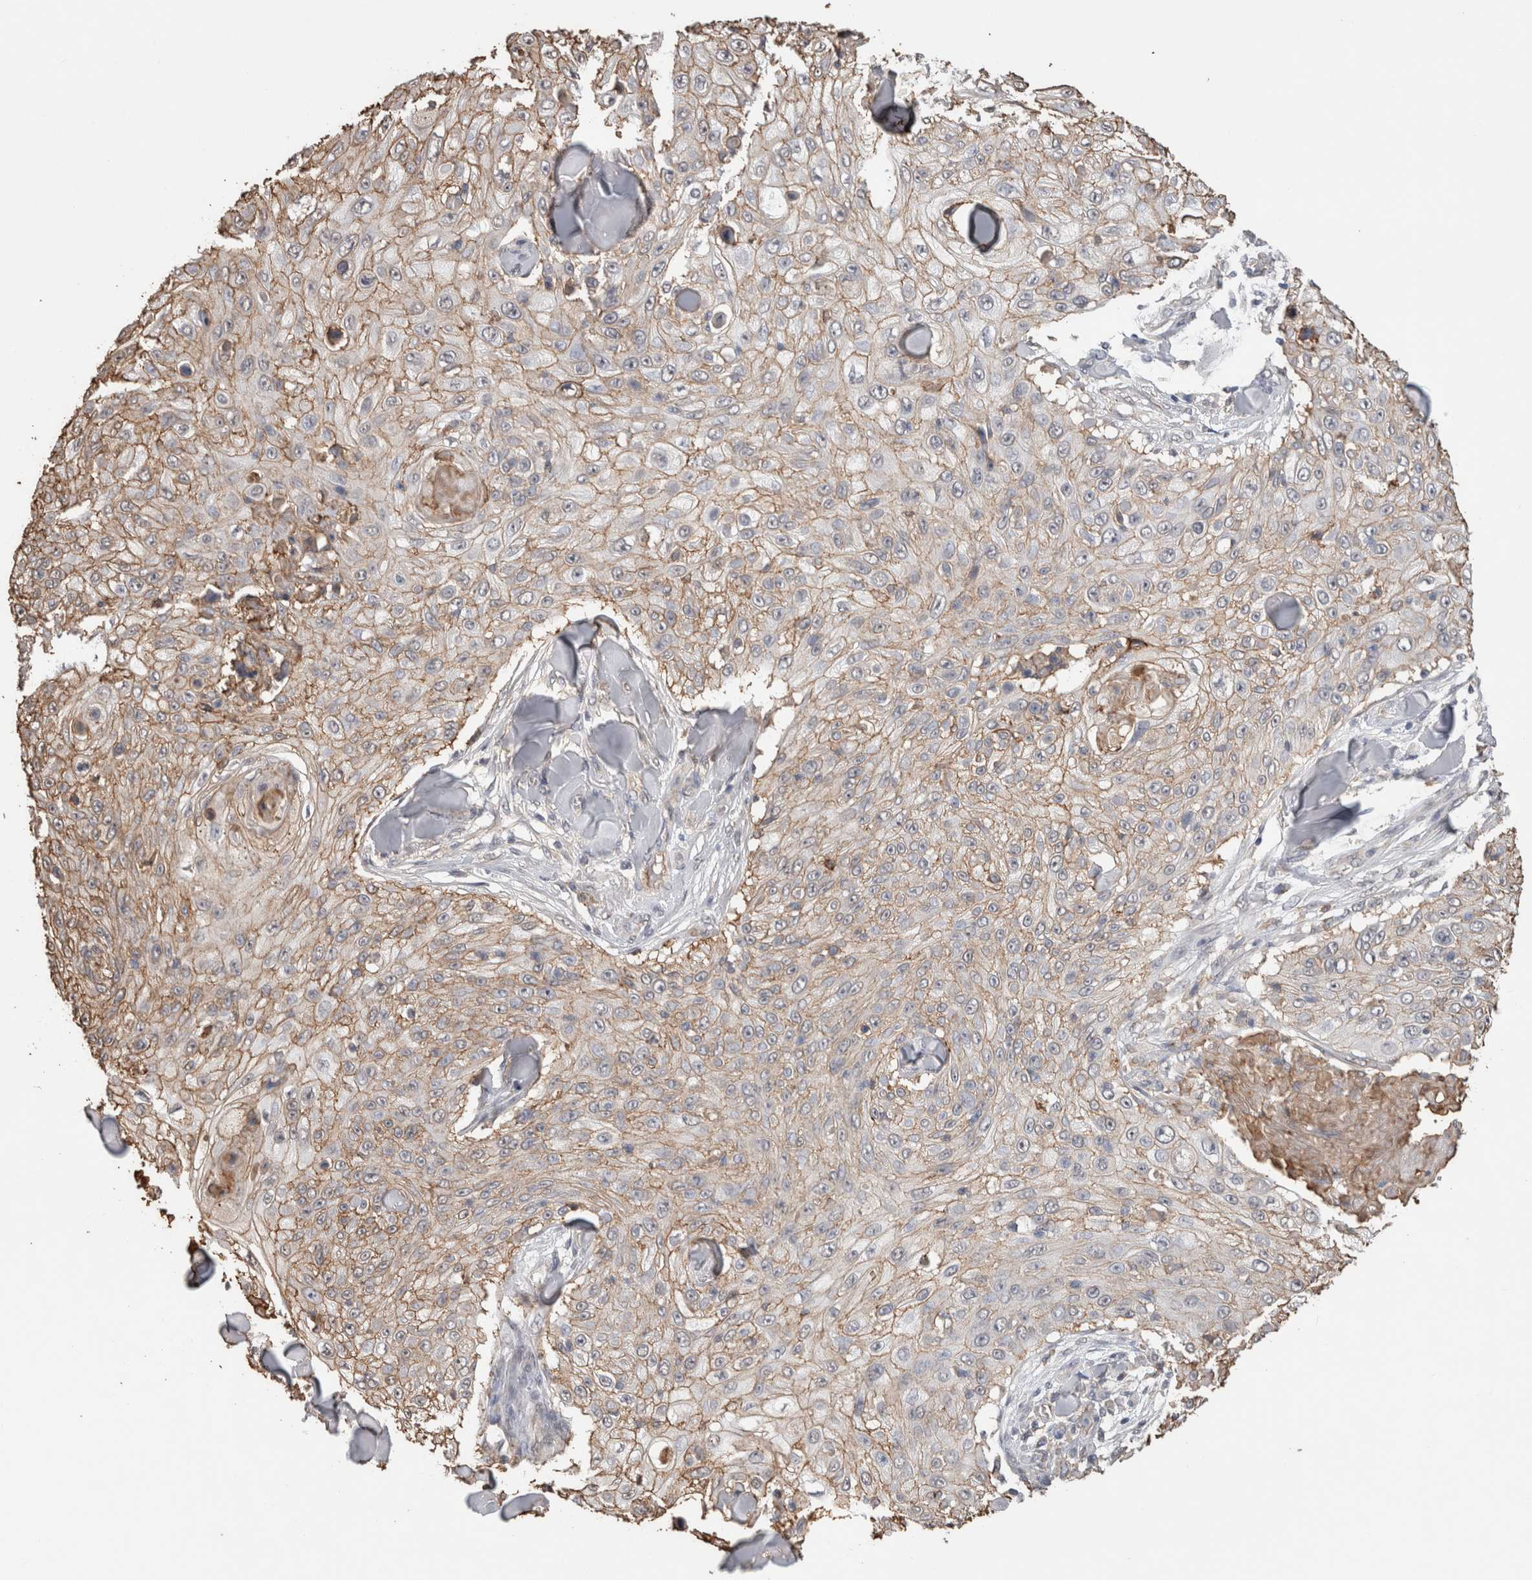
{"staining": {"intensity": "moderate", "quantity": "<25%", "location": "cytoplasmic/membranous"}, "tissue": "skin cancer", "cell_type": "Tumor cells", "image_type": "cancer", "snomed": [{"axis": "morphology", "description": "Squamous cell carcinoma, NOS"}, {"axis": "topography", "description": "Skin"}], "caption": "High-magnification brightfield microscopy of skin cancer stained with DAB (brown) and counterstained with hematoxylin (blue). tumor cells exhibit moderate cytoplasmic/membranous positivity is appreciated in about<25% of cells. The protein of interest is stained brown, and the nuclei are stained in blue (DAB IHC with brightfield microscopy, high magnification).", "gene": "S100A10", "patient": {"sex": "male", "age": 86}}